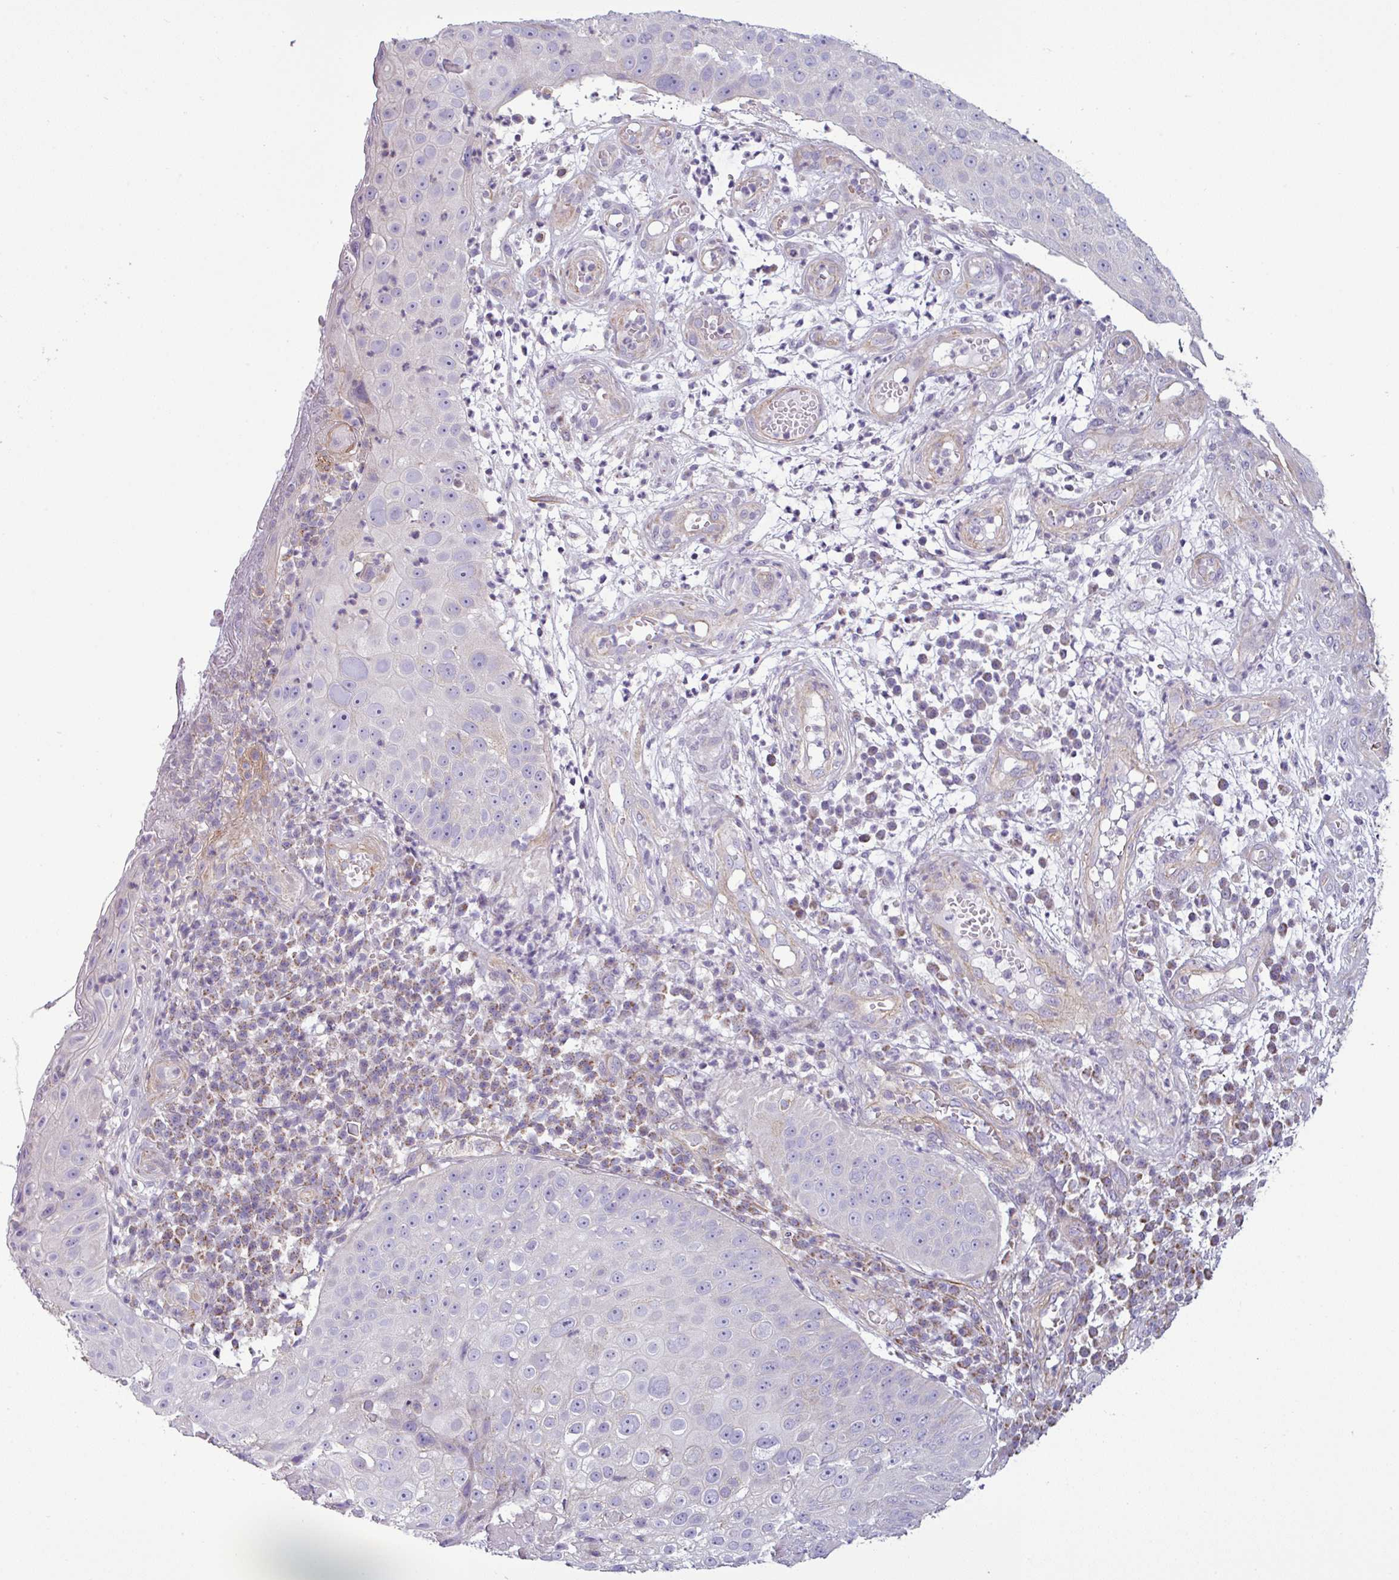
{"staining": {"intensity": "negative", "quantity": "none", "location": "none"}, "tissue": "skin cancer", "cell_type": "Tumor cells", "image_type": "cancer", "snomed": [{"axis": "morphology", "description": "Squamous cell carcinoma, NOS"}, {"axis": "topography", "description": "Skin"}], "caption": "Image shows no protein expression in tumor cells of squamous cell carcinoma (skin) tissue.", "gene": "BTN2A2", "patient": {"sex": "male", "age": 71}}